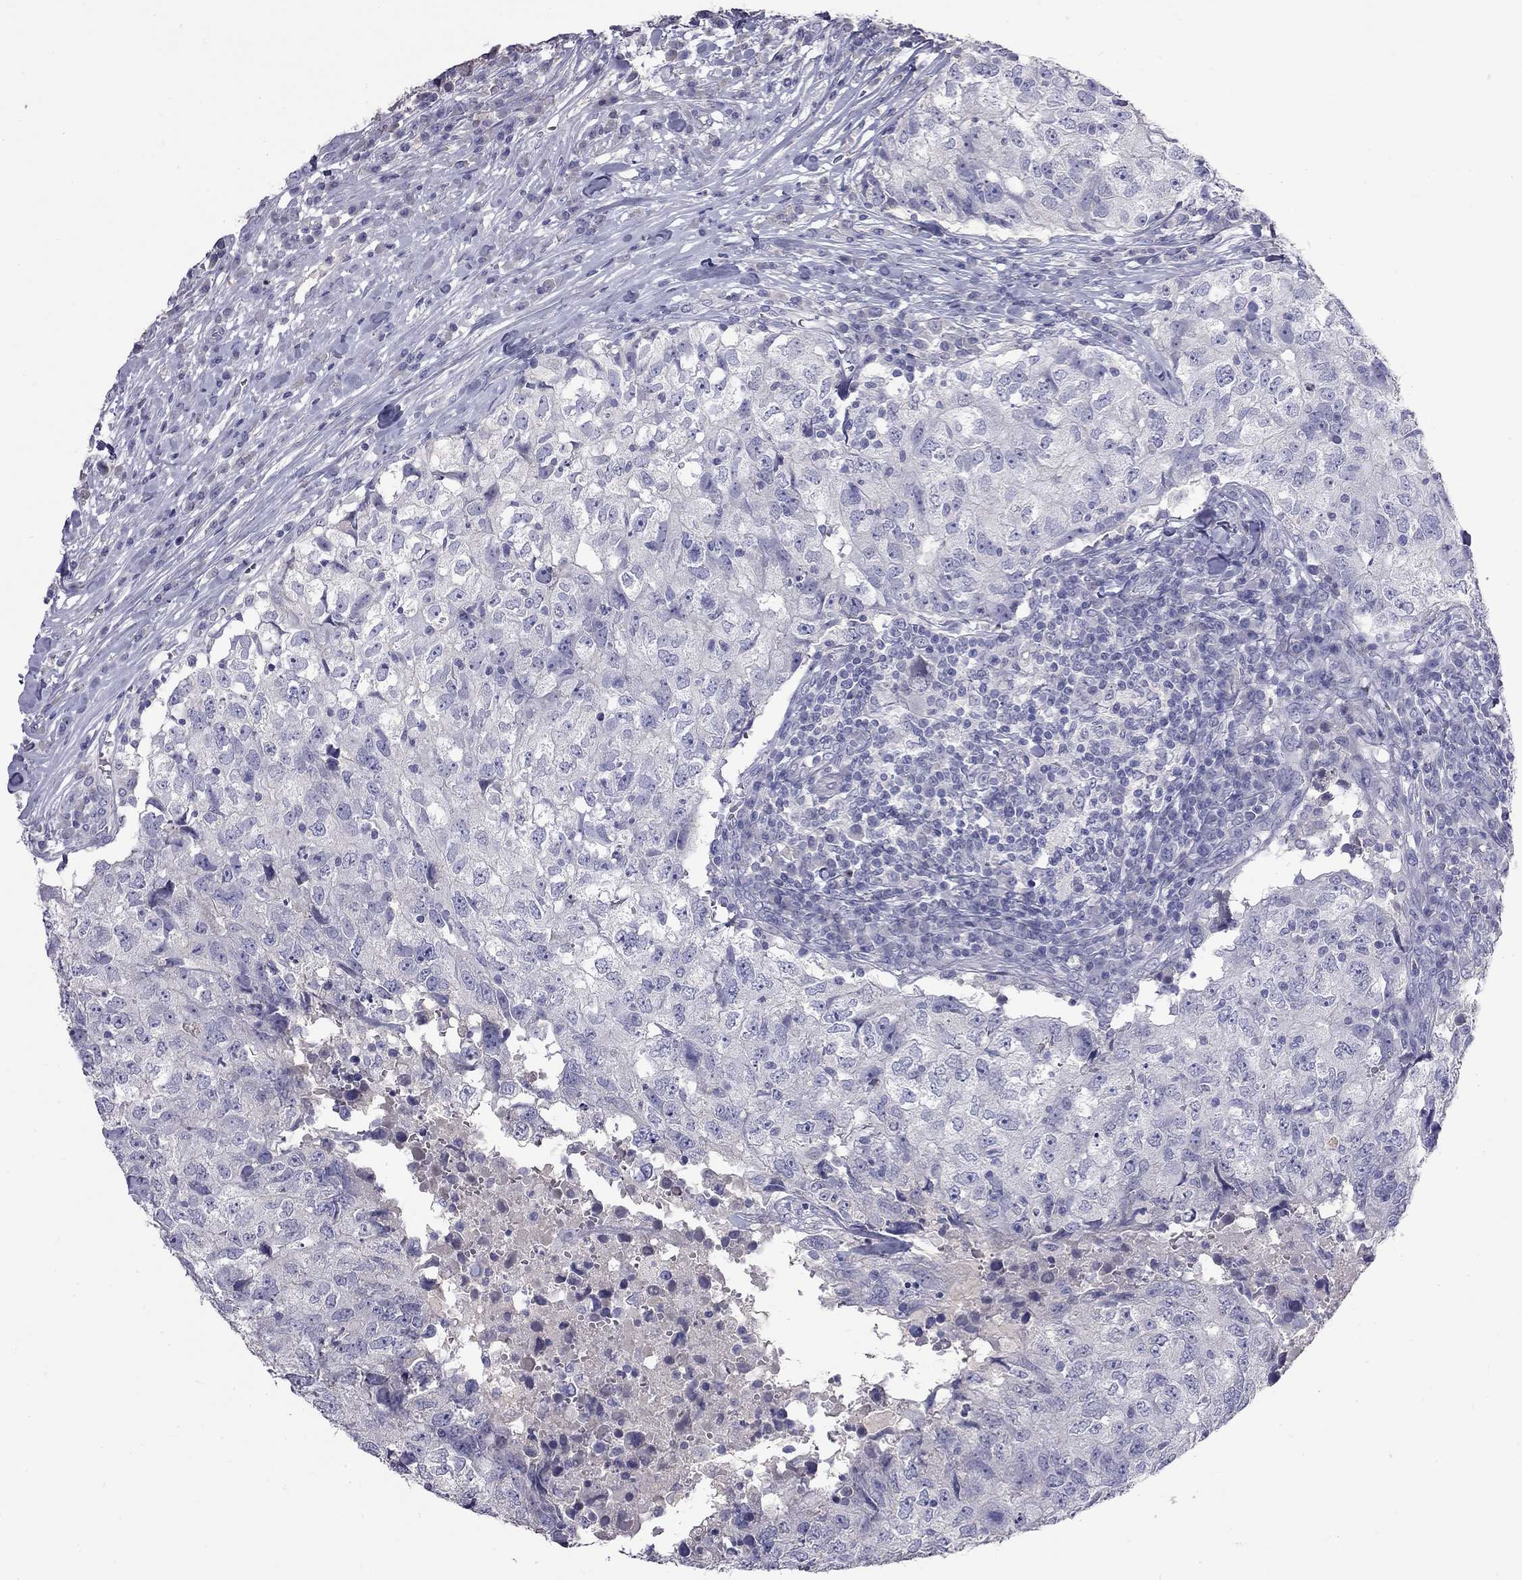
{"staining": {"intensity": "negative", "quantity": "none", "location": "none"}, "tissue": "breast cancer", "cell_type": "Tumor cells", "image_type": "cancer", "snomed": [{"axis": "morphology", "description": "Duct carcinoma"}, {"axis": "topography", "description": "Breast"}], "caption": "Tumor cells are negative for protein expression in human breast invasive ductal carcinoma.", "gene": "CFAP91", "patient": {"sex": "female", "age": 30}}